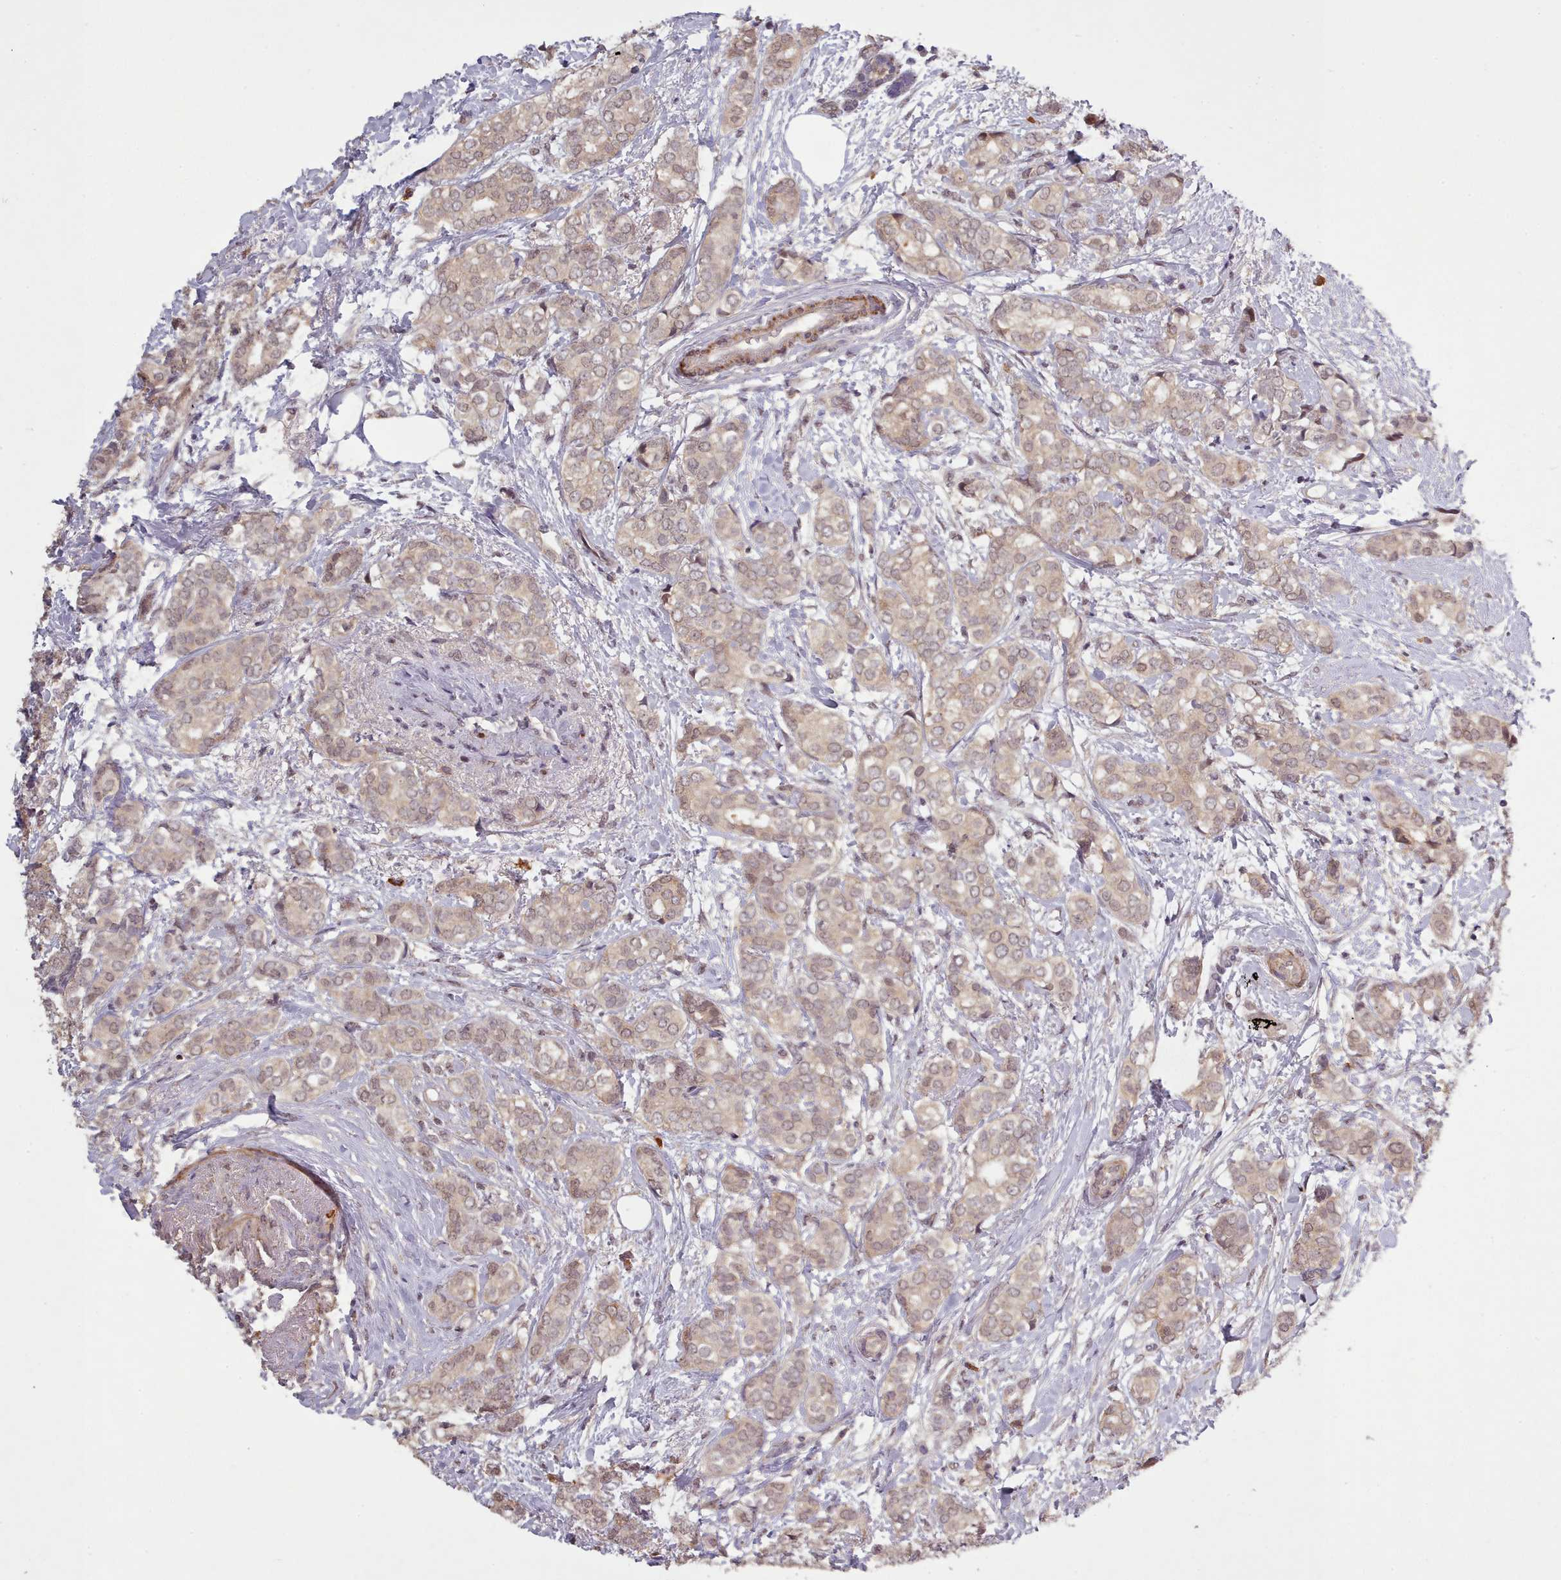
{"staining": {"intensity": "weak", "quantity": "25%-75%", "location": "nuclear"}, "tissue": "breast cancer", "cell_type": "Tumor cells", "image_type": "cancer", "snomed": [{"axis": "morphology", "description": "Duct carcinoma"}, {"axis": "topography", "description": "Breast"}], "caption": "This histopathology image demonstrates IHC staining of human infiltrating ductal carcinoma (breast), with low weak nuclear staining in approximately 25%-75% of tumor cells.", "gene": "CDC6", "patient": {"sex": "female", "age": 73}}